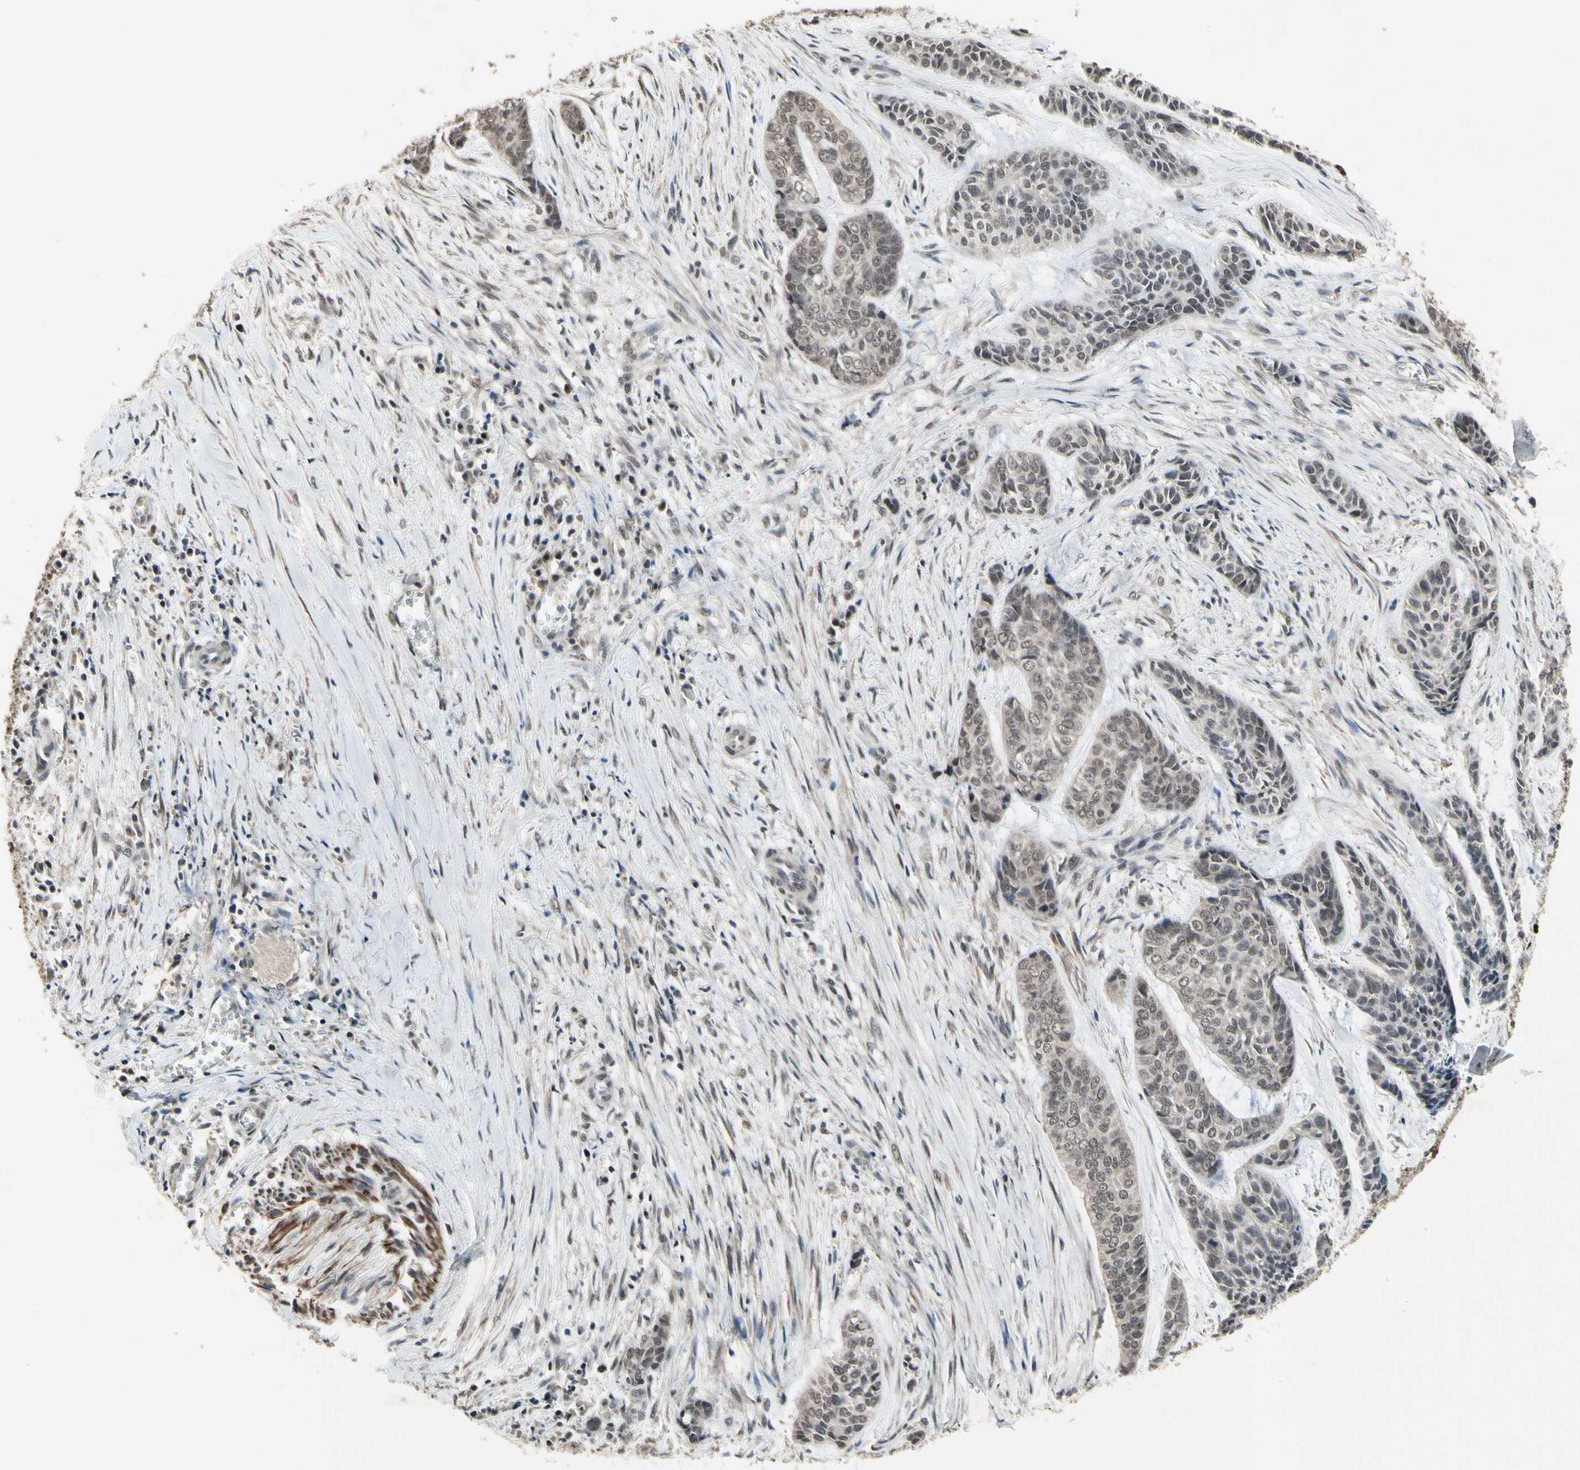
{"staining": {"intensity": "weak", "quantity": ">75%", "location": "cytoplasmic/membranous,nuclear"}, "tissue": "skin cancer", "cell_type": "Tumor cells", "image_type": "cancer", "snomed": [{"axis": "morphology", "description": "Basal cell carcinoma"}, {"axis": "topography", "description": "Skin"}], "caption": "A low amount of weak cytoplasmic/membranous and nuclear expression is seen in about >75% of tumor cells in skin cancer (basal cell carcinoma) tissue. (DAB (3,3'-diaminobenzidine) IHC with brightfield microscopy, high magnification).", "gene": "ZNF174", "patient": {"sex": "female", "age": 64}}